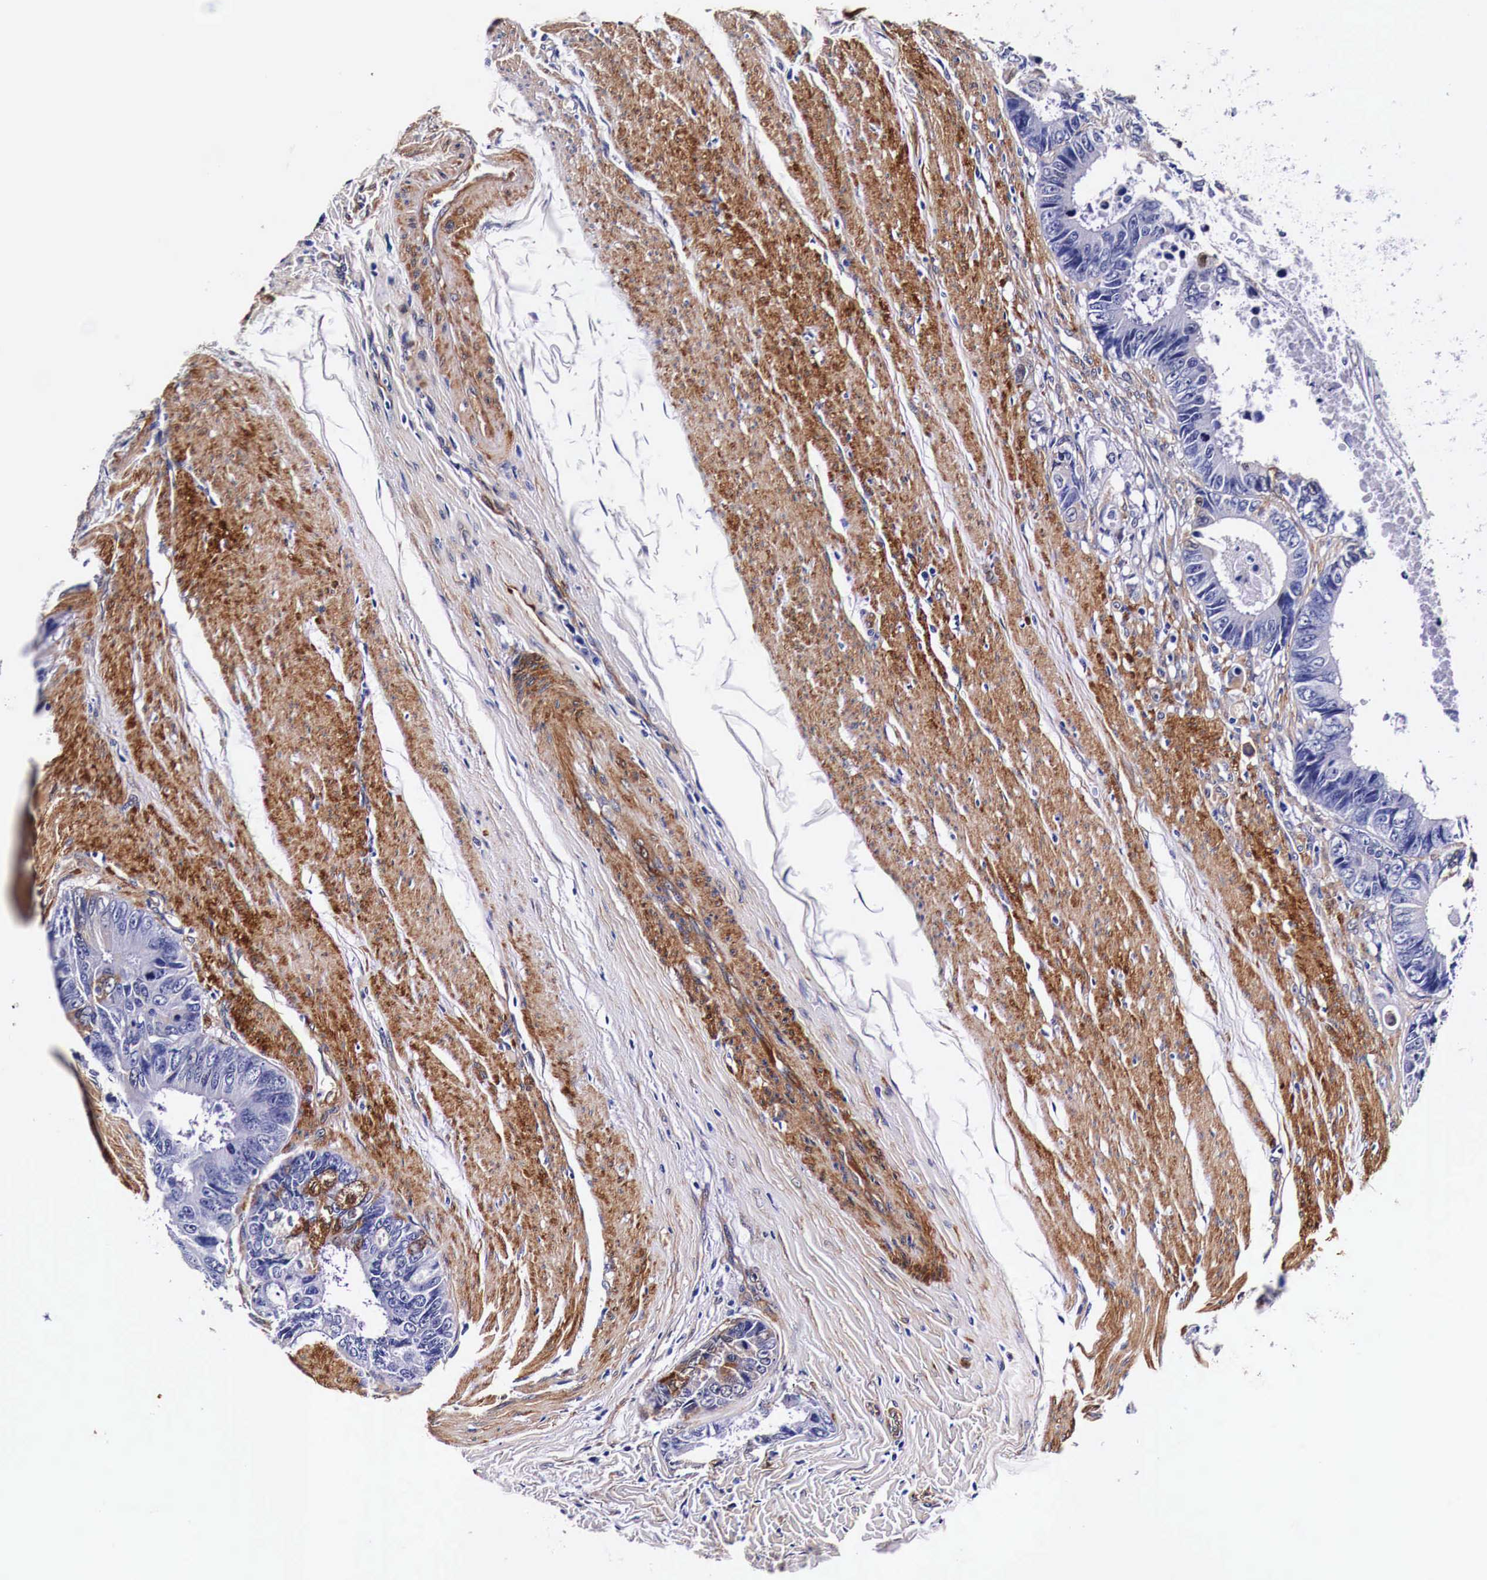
{"staining": {"intensity": "moderate", "quantity": "<25%", "location": "nuclear"}, "tissue": "colorectal cancer", "cell_type": "Tumor cells", "image_type": "cancer", "snomed": [{"axis": "morphology", "description": "Adenocarcinoma, NOS"}, {"axis": "topography", "description": "Rectum"}], "caption": "Moderate nuclear staining is seen in about <25% of tumor cells in colorectal cancer. Using DAB (3,3'-diaminobenzidine) (brown) and hematoxylin (blue) stains, captured at high magnification using brightfield microscopy.", "gene": "HSPB1", "patient": {"sex": "female", "age": 98}}